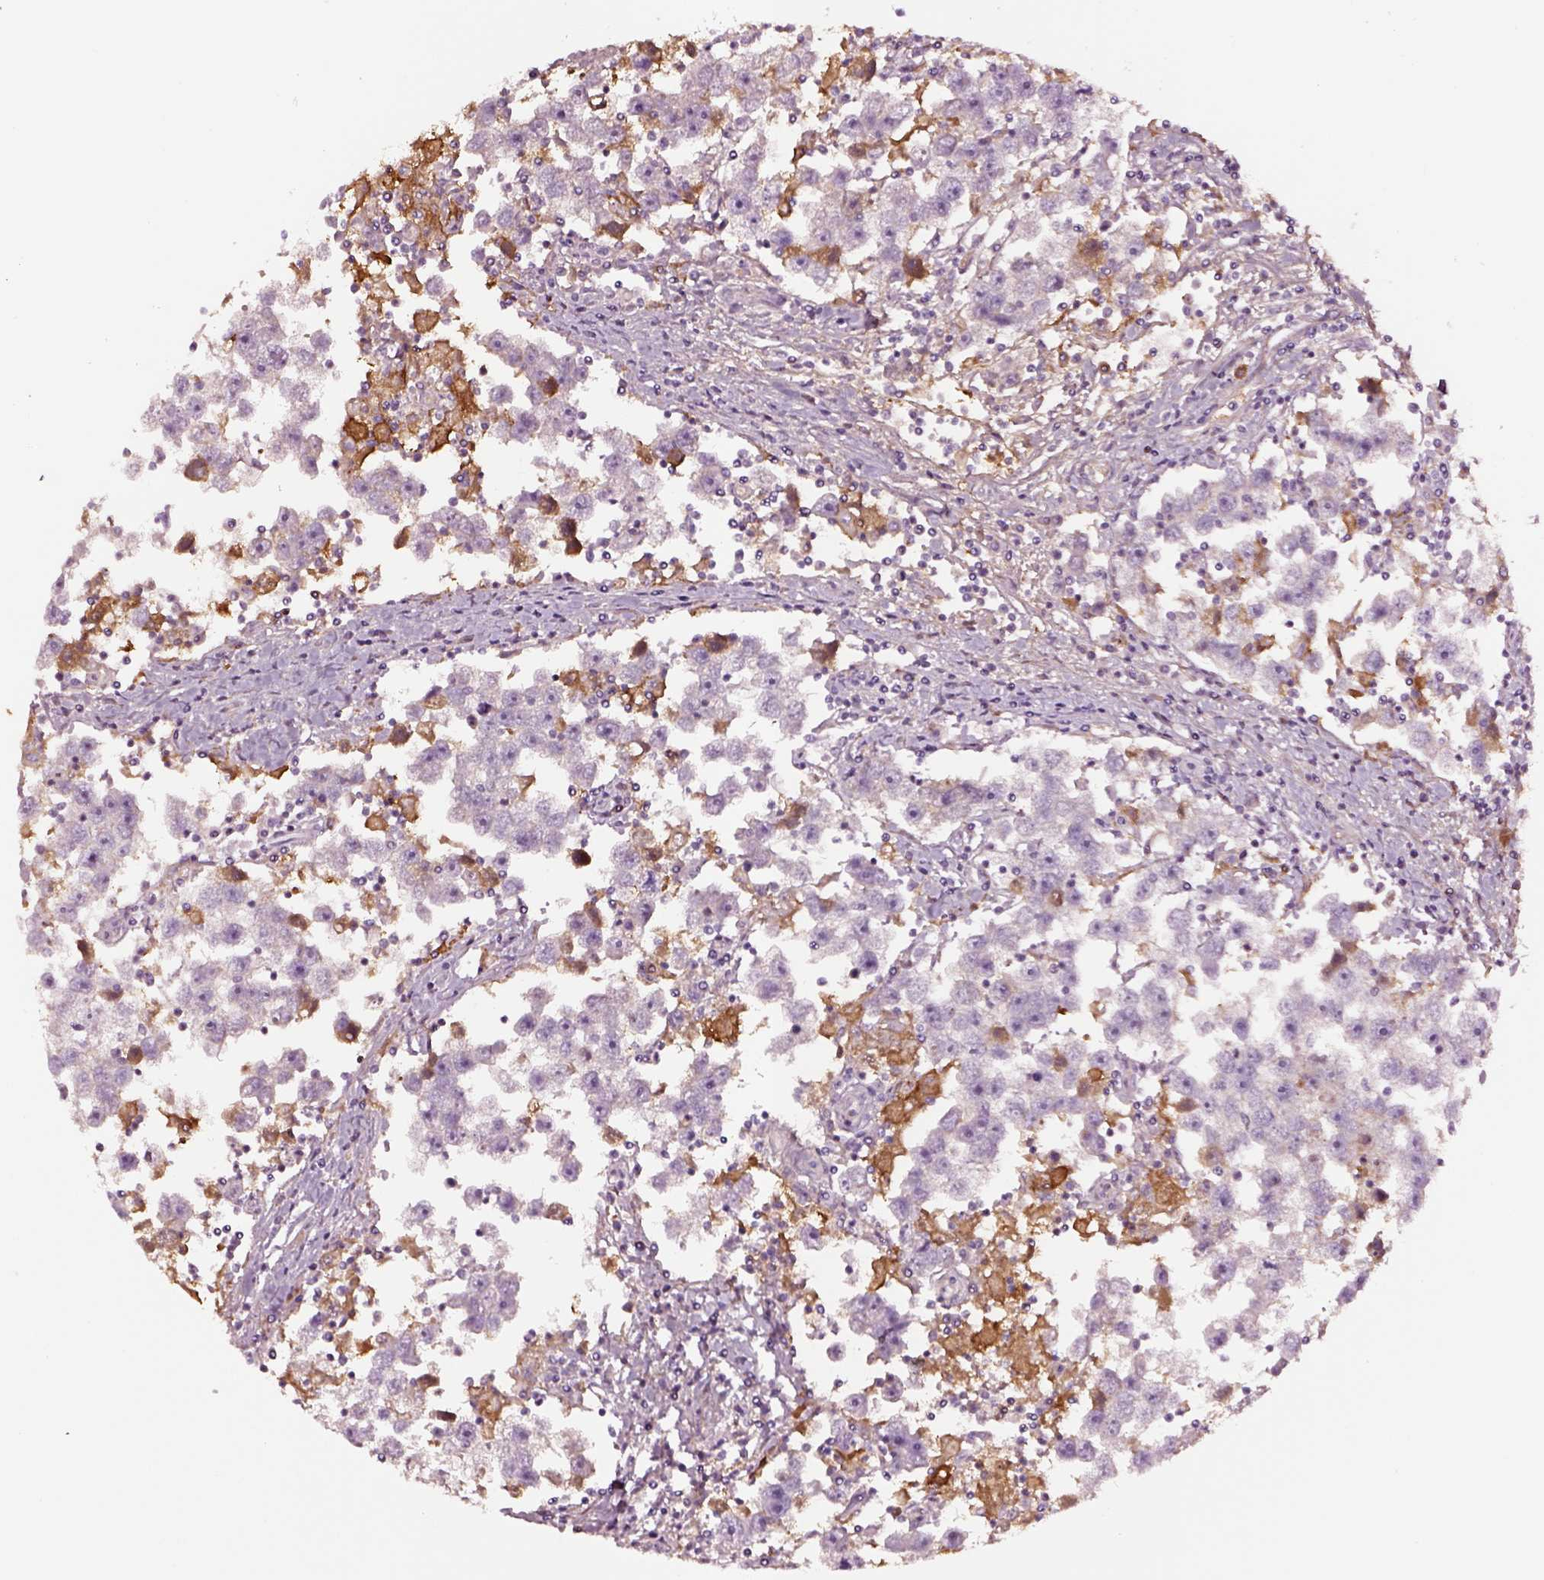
{"staining": {"intensity": "negative", "quantity": "none", "location": "none"}, "tissue": "testis cancer", "cell_type": "Tumor cells", "image_type": "cancer", "snomed": [{"axis": "morphology", "description": "Seminoma, NOS"}, {"axis": "topography", "description": "Testis"}], "caption": "There is no significant positivity in tumor cells of testis seminoma.", "gene": "TF", "patient": {"sex": "male", "age": 30}}